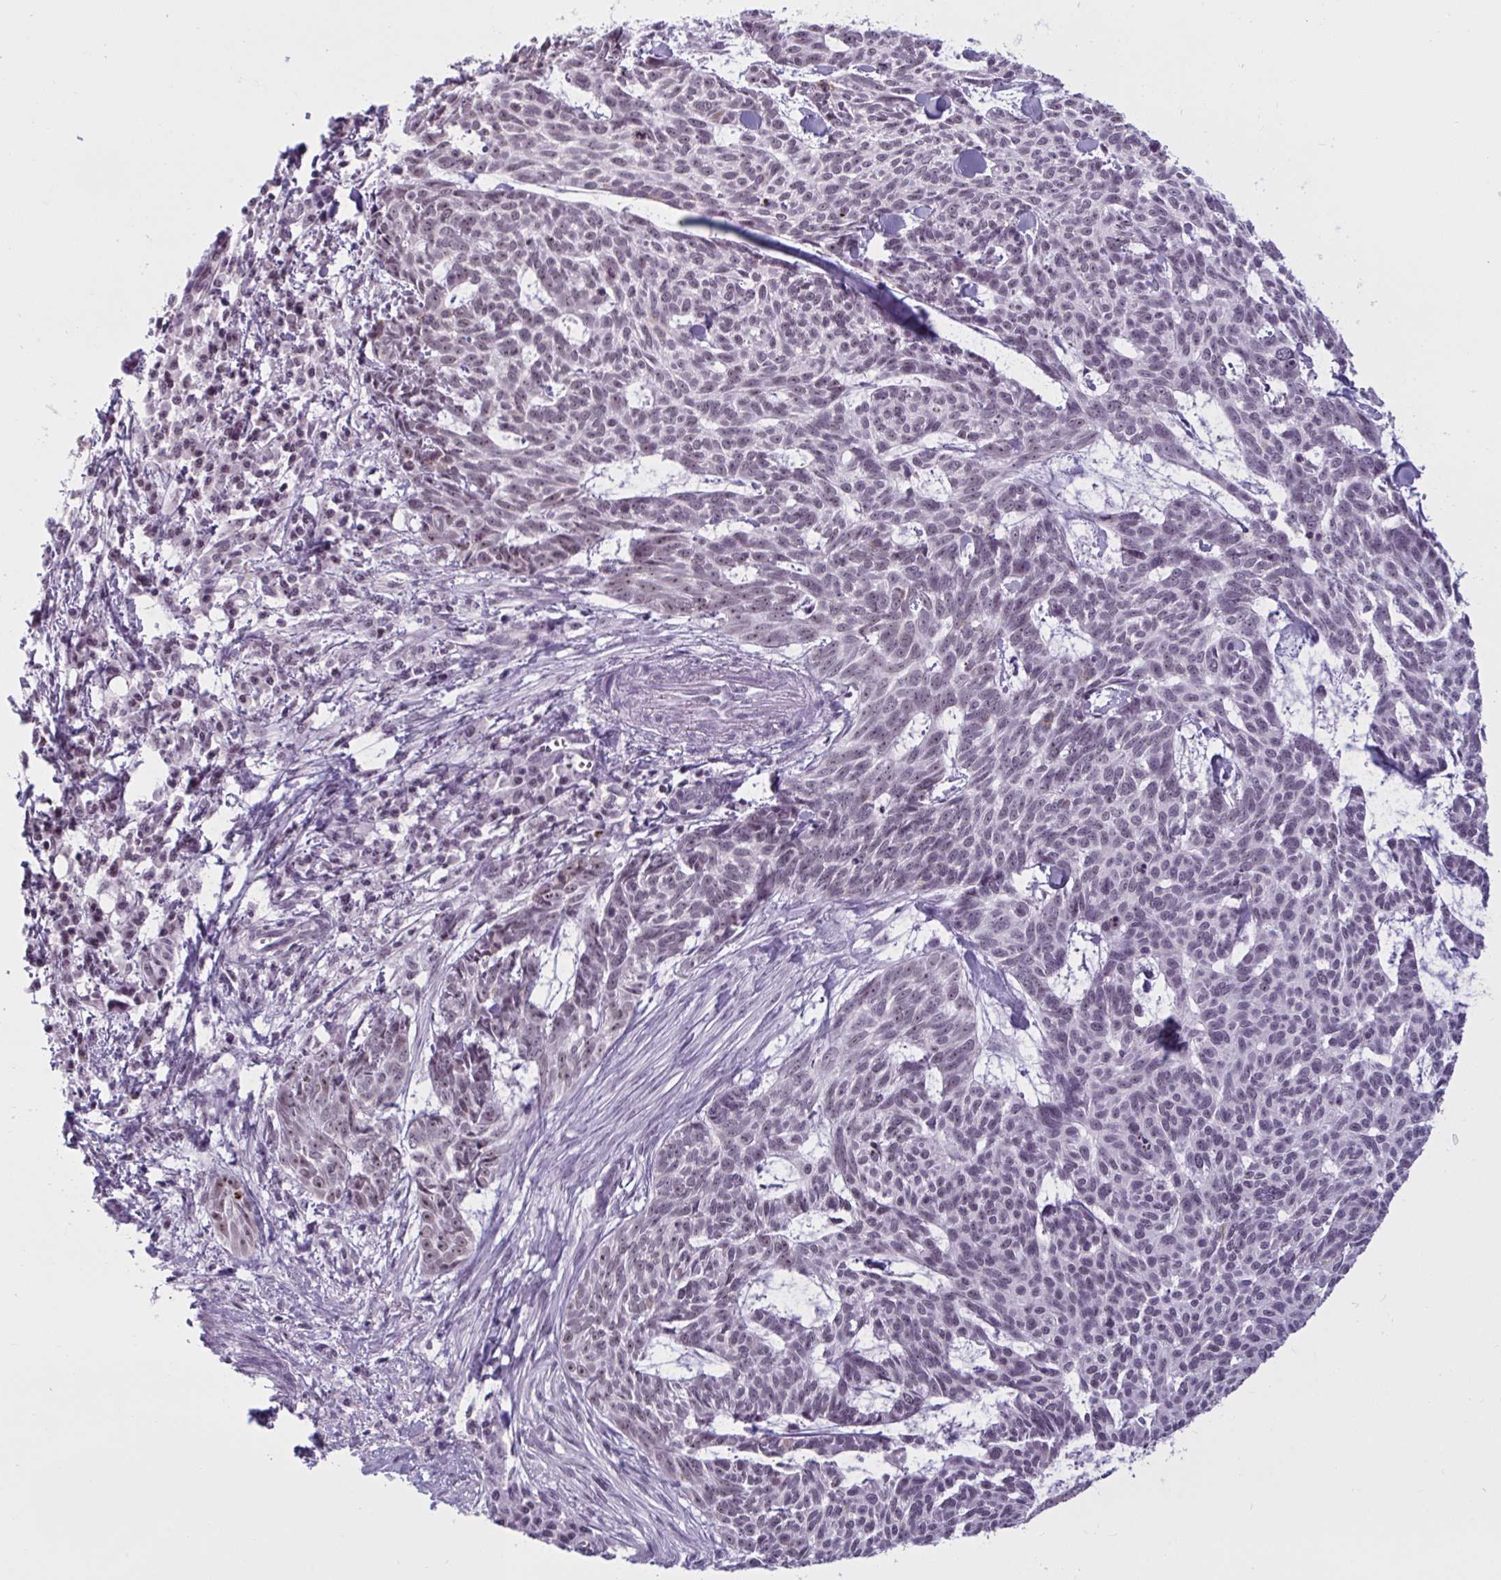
{"staining": {"intensity": "weak", "quantity": ">75%", "location": "nuclear"}, "tissue": "skin cancer", "cell_type": "Tumor cells", "image_type": "cancer", "snomed": [{"axis": "morphology", "description": "Basal cell carcinoma"}, {"axis": "topography", "description": "Skin"}], "caption": "Protein staining demonstrates weak nuclear staining in about >75% of tumor cells in skin cancer (basal cell carcinoma).", "gene": "TGM6", "patient": {"sex": "female", "age": 93}}